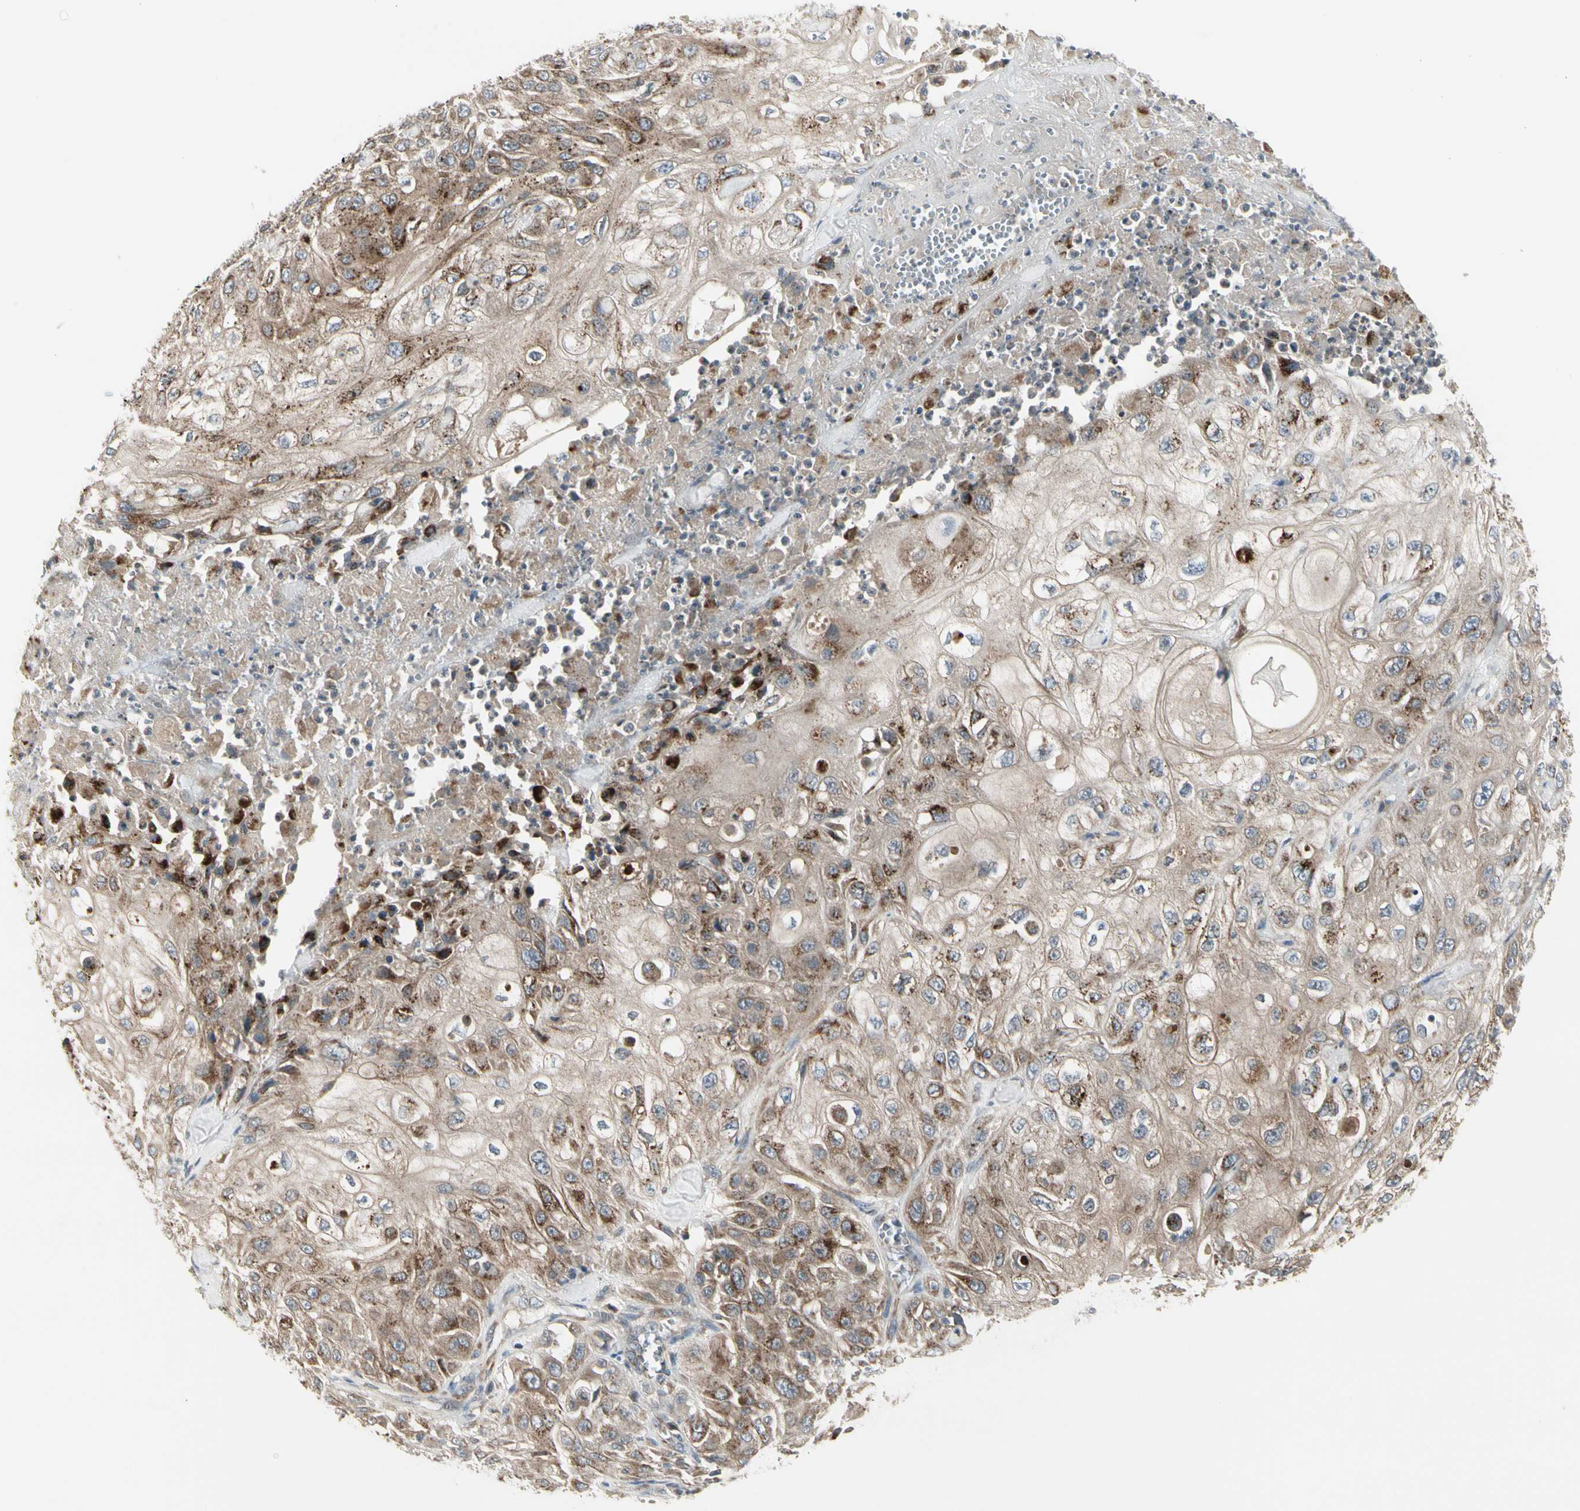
{"staining": {"intensity": "weak", "quantity": ">75%", "location": "cytoplasmic/membranous"}, "tissue": "skin cancer", "cell_type": "Tumor cells", "image_type": "cancer", "snomed": [{"axis": "morphology", "description": "Squamous cell carcinoma, NOS"}, {"axis": "morphology", "description": "Squamous cell carcinoma, metastatic, NOS"}, {"axis": "topography", "description": "Skin"}, {"axis": "topography", "description": "Lymph node"}], "caption": "Skin cancer (squamous cell carcinoma) was stained to show a protein in brown. There is low levels of weak cytoplasmic/membranous staining in approximately >75% of tumor cells. Nuclei are stained in blue.", "gene": "GRN", "patient": {"sex": "male", "age": 75}}